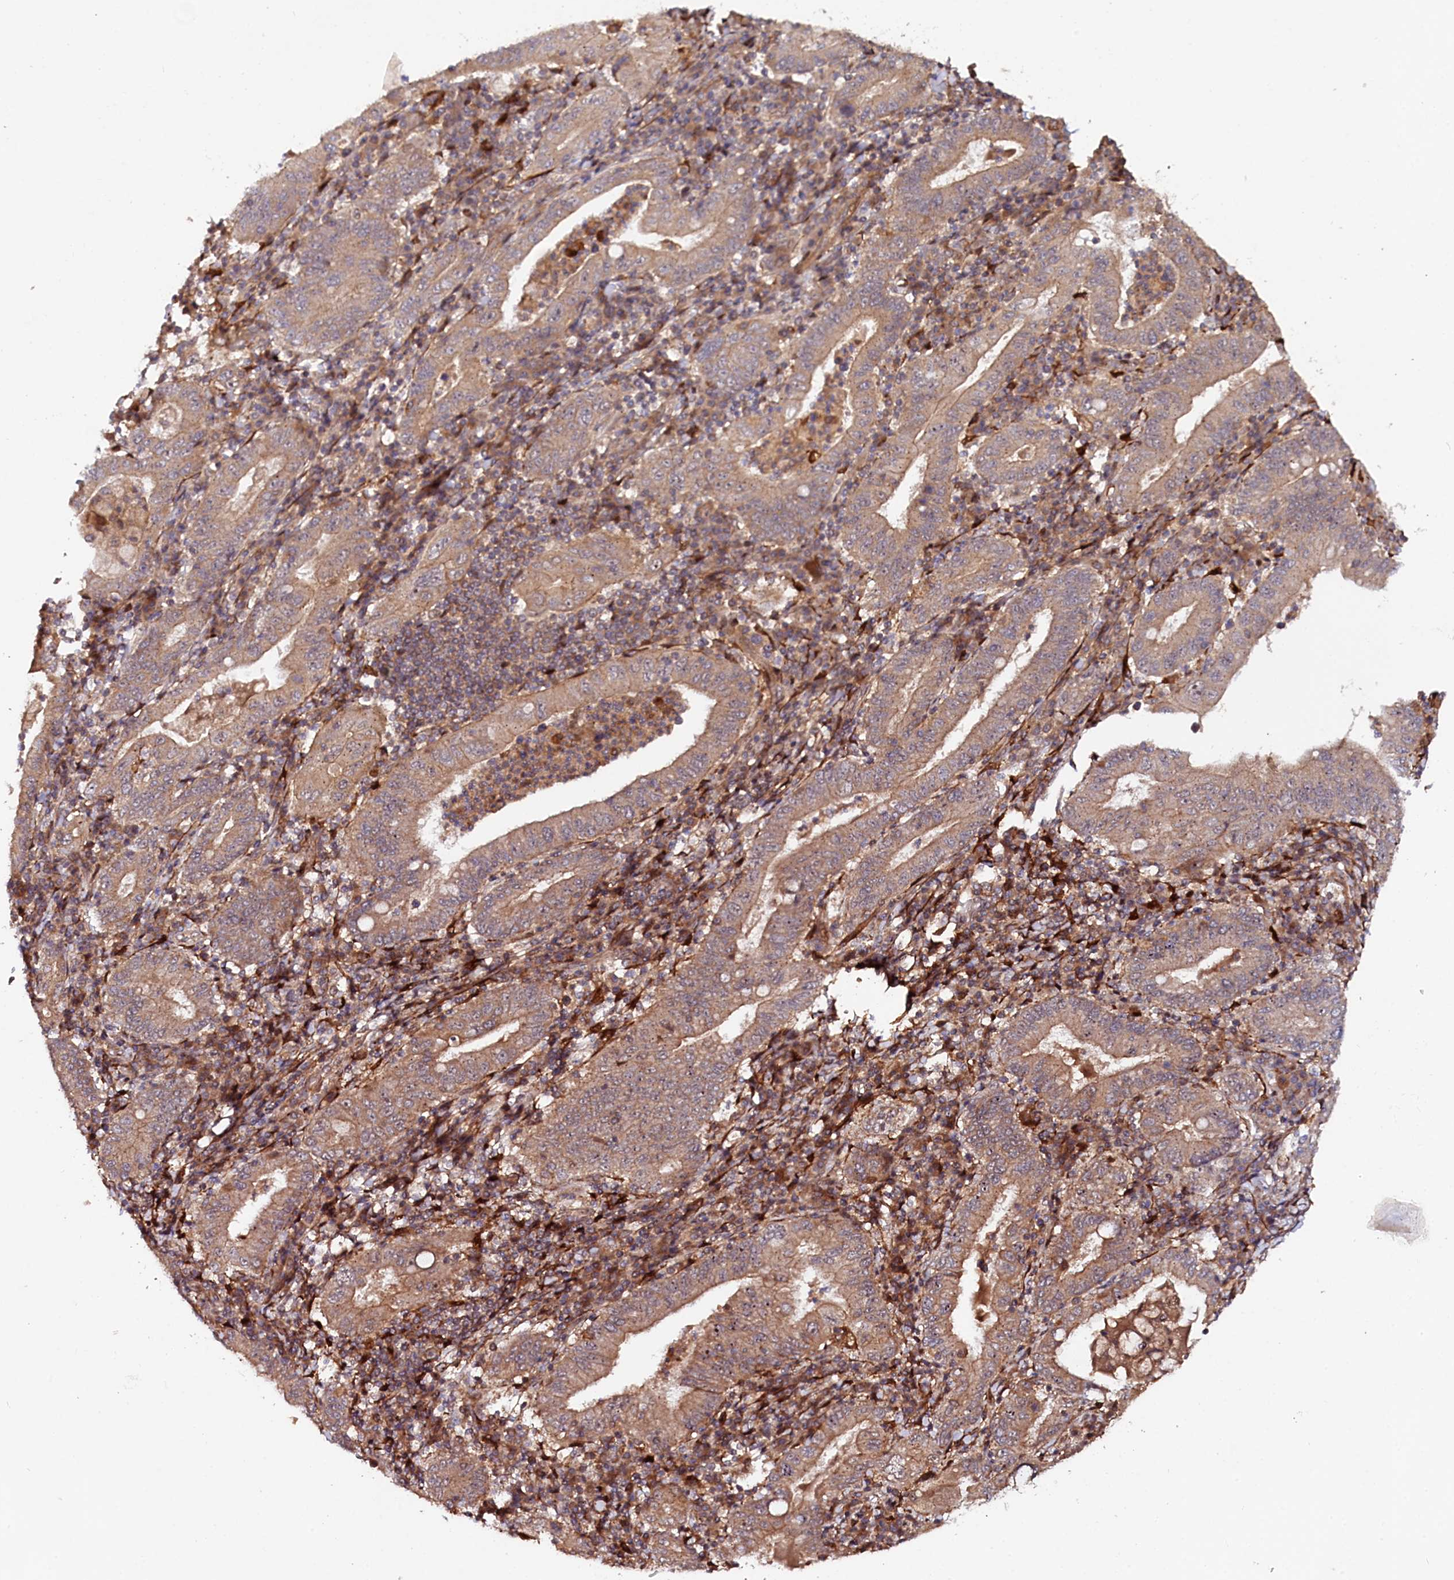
{"staining": {"intensity": "weak", "quantity": ">75%", "location": "cytoplasmic/membranous"}, "tissue": "stomach cancer", "cell_type": "Tumor cells", "image_type": "cancer", "snomed": [{"axis": "morphology", "description": "Normal tissue, NOS"}, {"axis": "morphology", "description": "Adenocarcinoma, NOS"}, {"axis": "topography", "description": "Esophagus"}, {"axis": "topography", "description": "Stomach, upper"}, {"axis": "topography", "description": "Peripheral nerve tissue"}], "caption": "Weak cytoplasmic/membranous staining for a protein is seen in about >75% of tumor cells of adenocarcinoma (stomach) using IHC.", "gene": "NEDD1", "patient": {"sex": "male", "age": 62}}